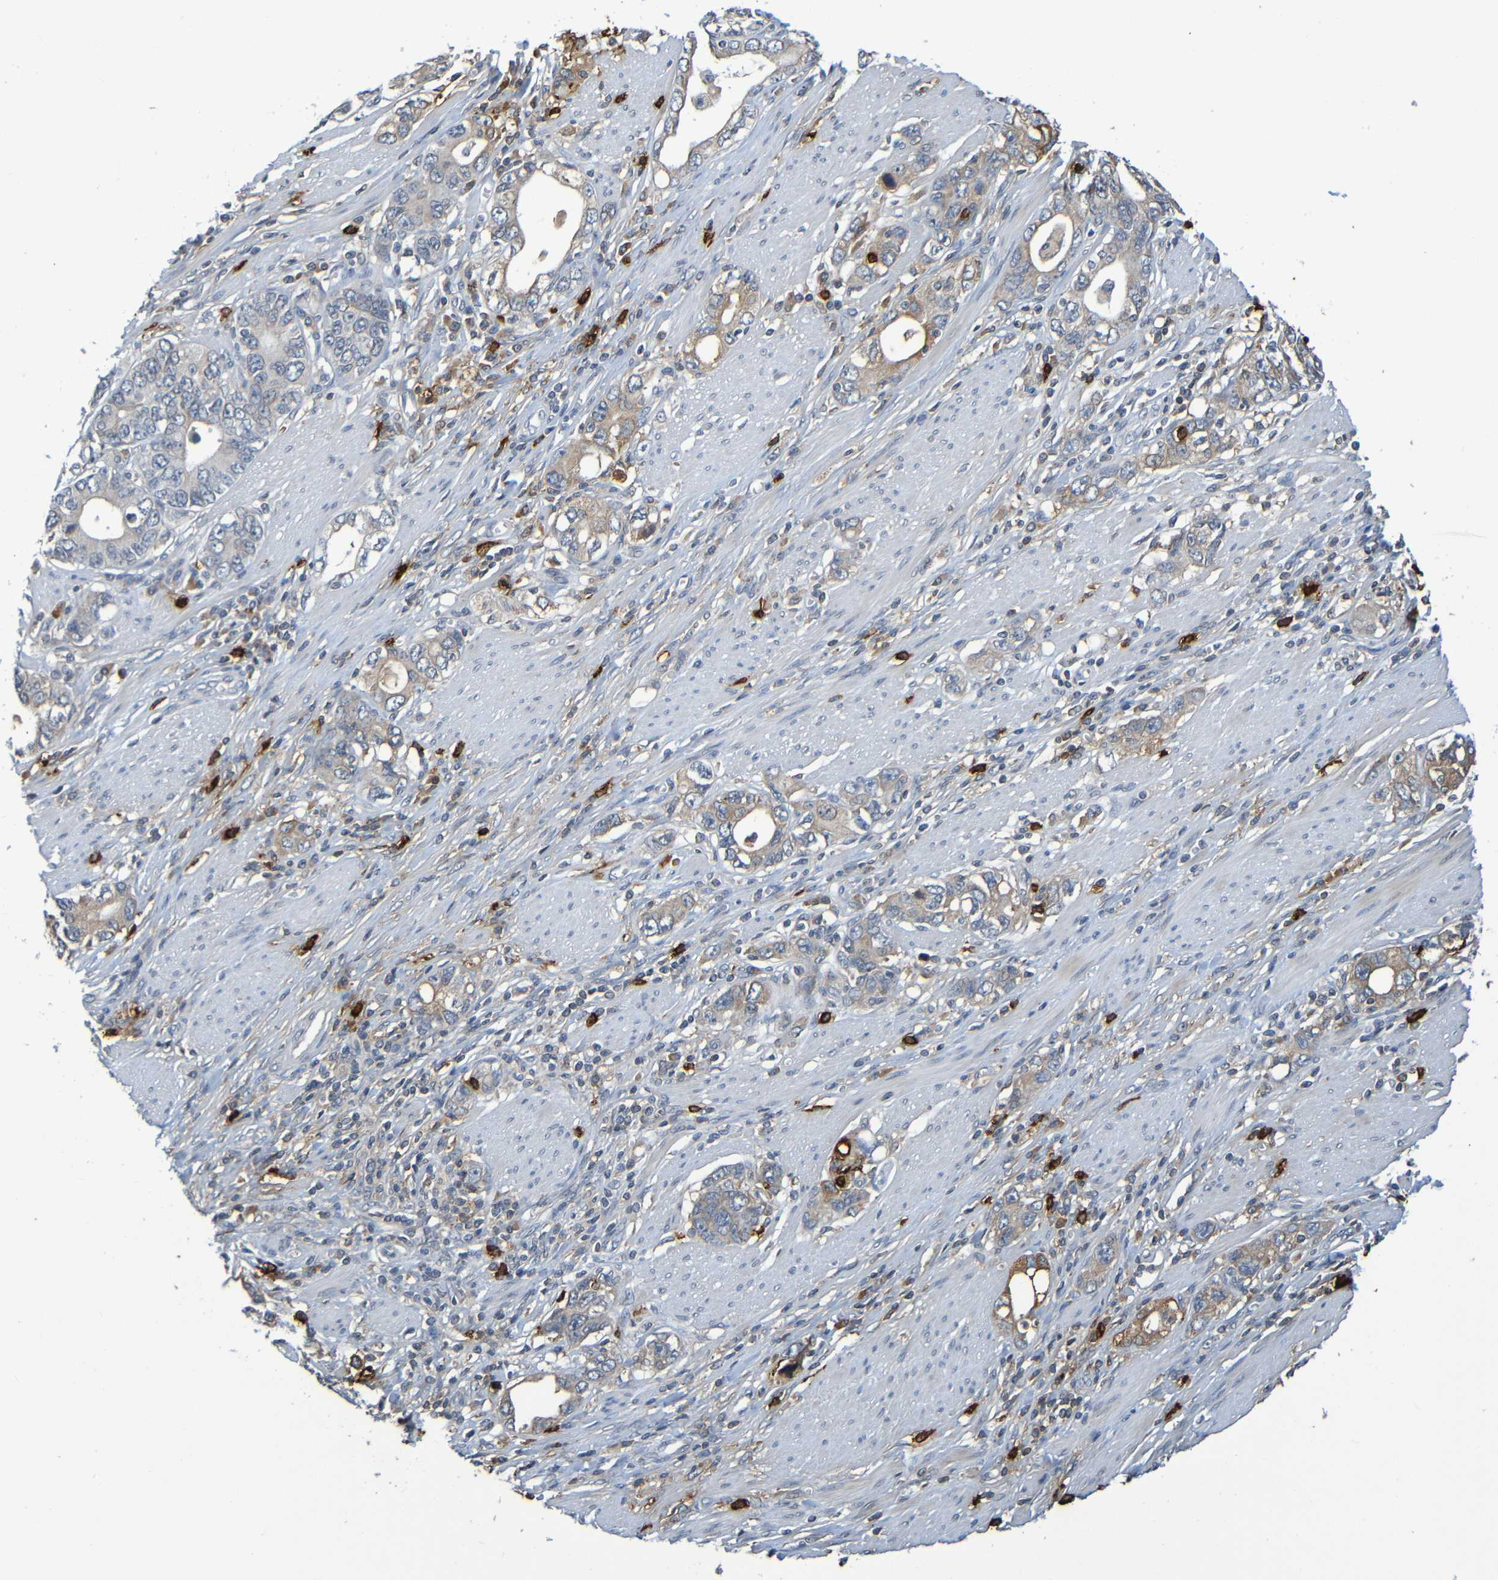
{"staining": {"intensity": "moderate", "quantity": "25%-75%", "location": "cytoplasmic/membranous"}, "tissue": "stomach cancer", "cell_type": "Tumor cells", "image_type": "cancer", "snomed": [{"axis": "morphology", "description": "Adenocarcinoma, NOS"}, {"axis": "topography", "description": "Stomach, lower"}], "caption": "A photomicrograph of adenocarcinoma (stomach) stained for a protein displays moderate cytoplasmic/membranous brown staining in tumor cells.", "gene": "C3AR1", "patient": {"sex": "female", "age": 93}}